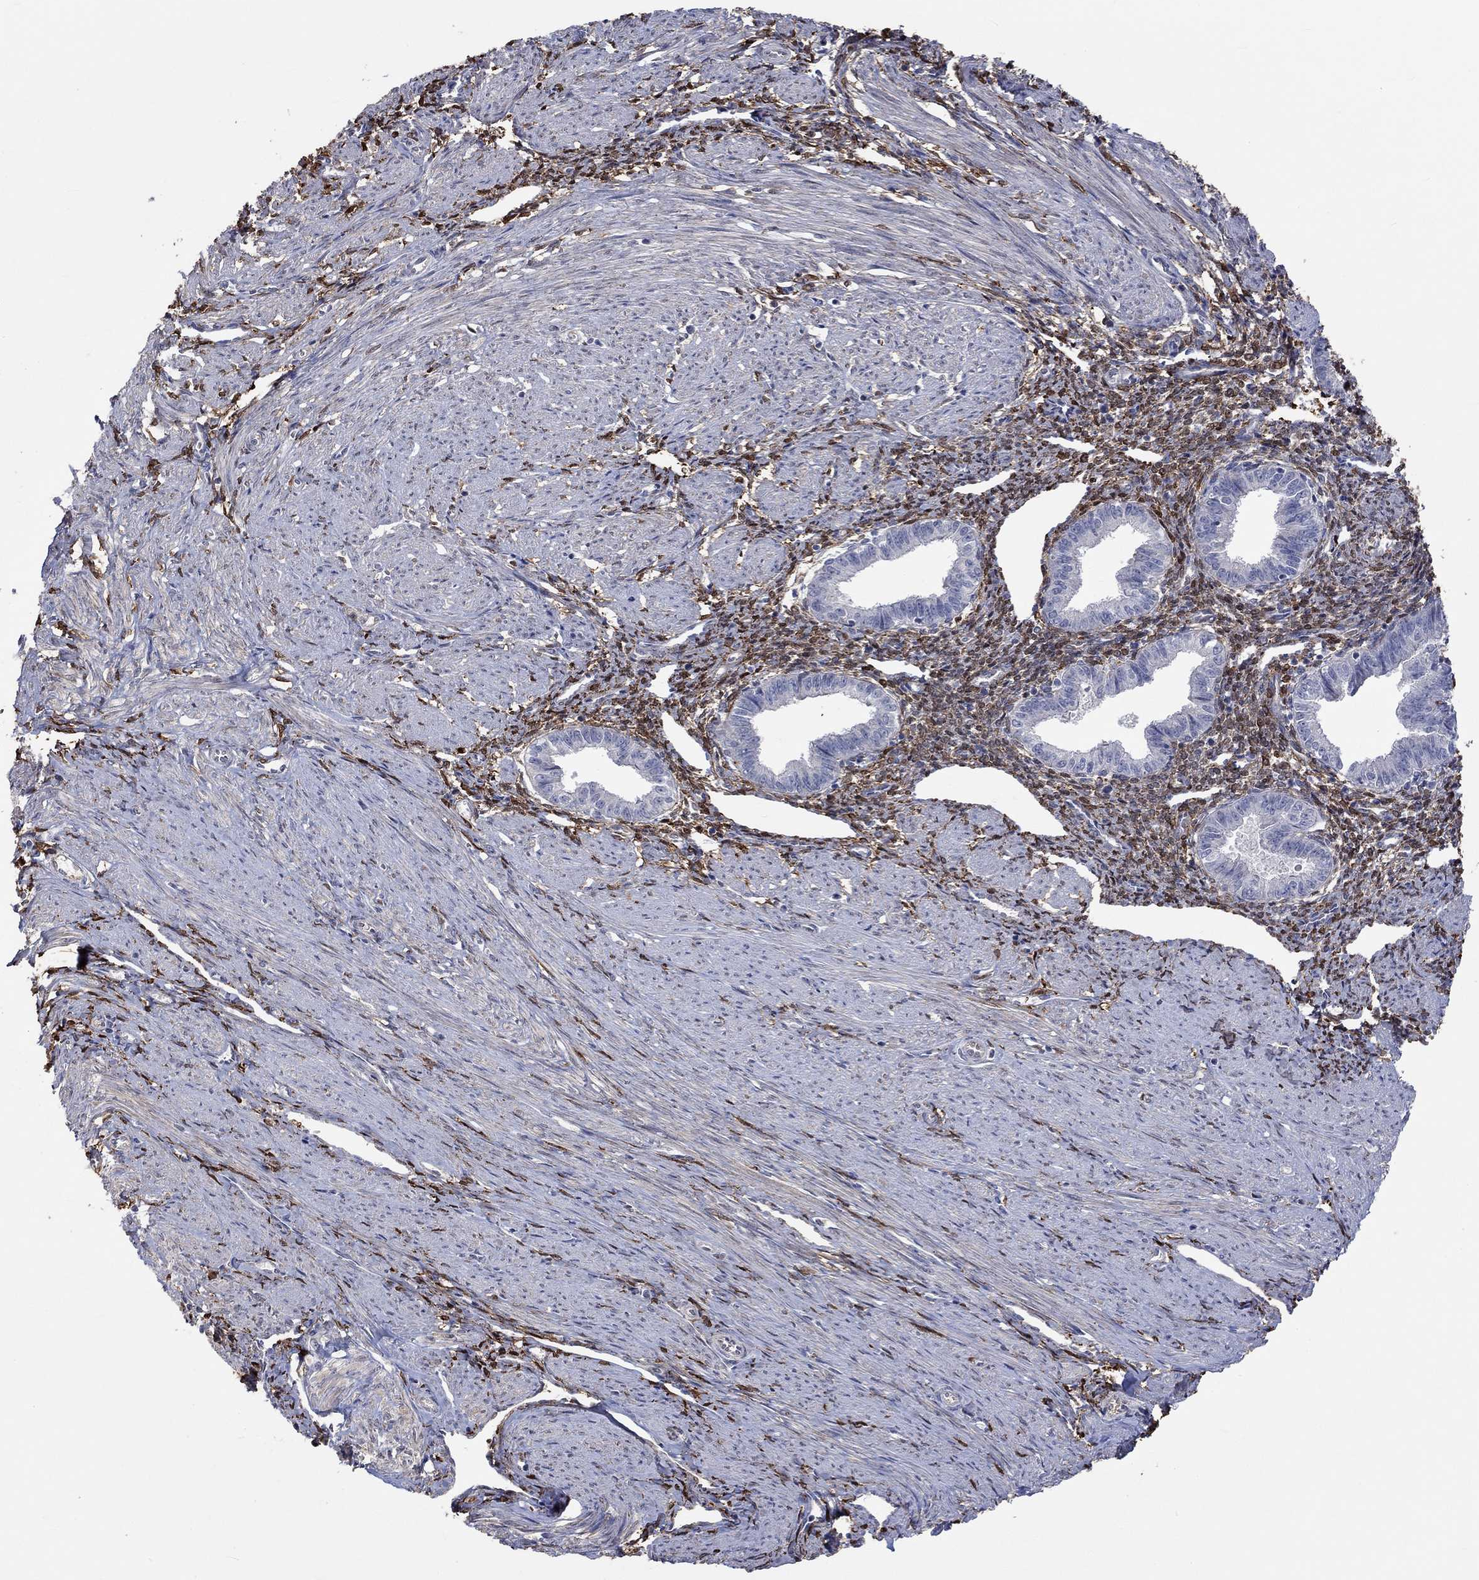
{"staining": {"intensity": "strong", "quantity": "25%-75%", "location": "cytoplasmic/membranous"}, "tissue": "endometrium", "cell_type": "Cells in endometrial stroma", "image_type": "normal", "snomed": [{"axis": "morphology", "description": "Normal tissue, NOS"}, {"axis": "topography", "description": "Endometrium"}], "caption": "Strong cytoplasmic/membranous protein expression is present in about 25%-75% of cells in endometrial stroma in endometrium.", "gene": "TGM2", "patient": {"sex": "female", "age": 37}}